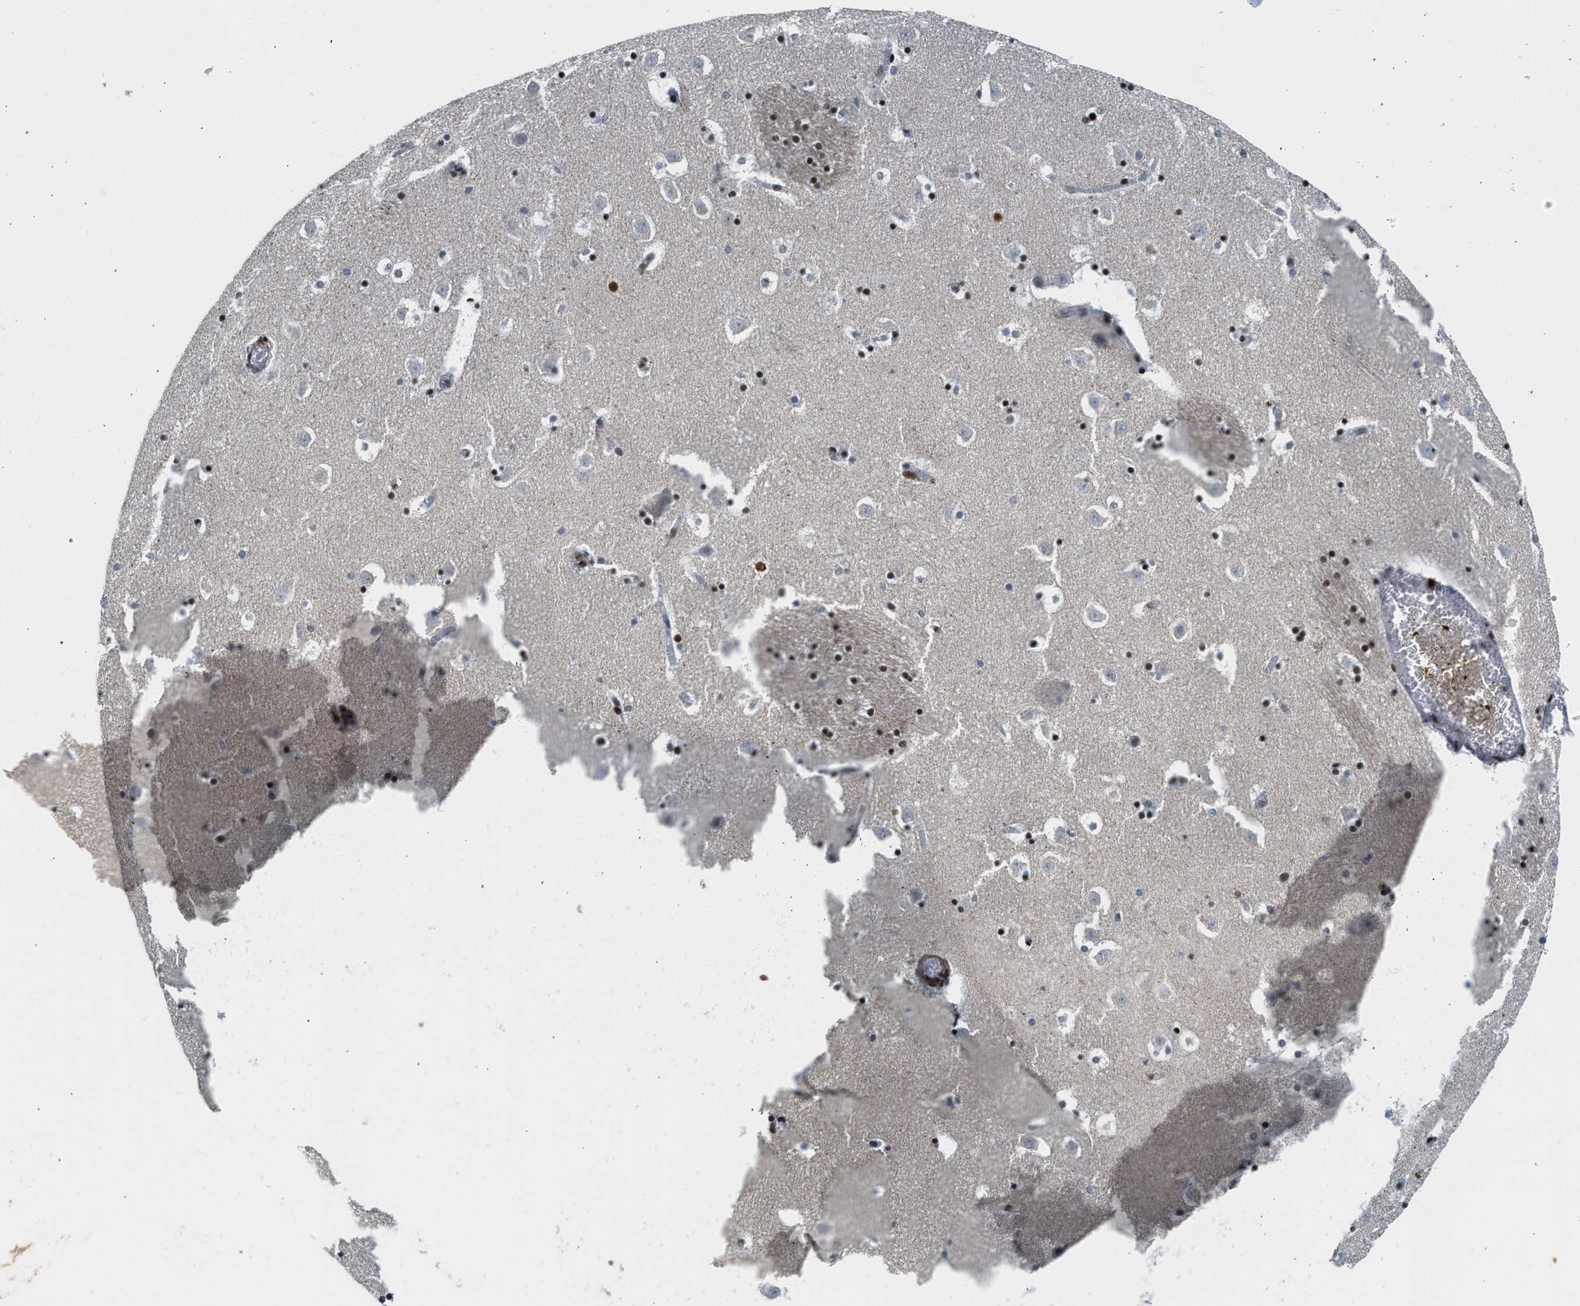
{"staining": {"intensity": "strong", "quantity": "25%-75%", "location": "nuclear"}, "tissue": "caudate", "cell_type": "Glial cells", "image_type": "normal", "snomed": [{"axis": "morphology", "description": "Normal tissue, NOS"}, {"axis": "topography", "description": "Lateral ventricle wall"}], "caption": "DAB (3,3'-diaminobenzidine) immunohistochemical staining of normal human caudate demonstrates strong nuclear protein staining in about 25%-75% of glial cells.", "gene": "ZBTB20", "patient": {"sex": "male", "age": 45}}